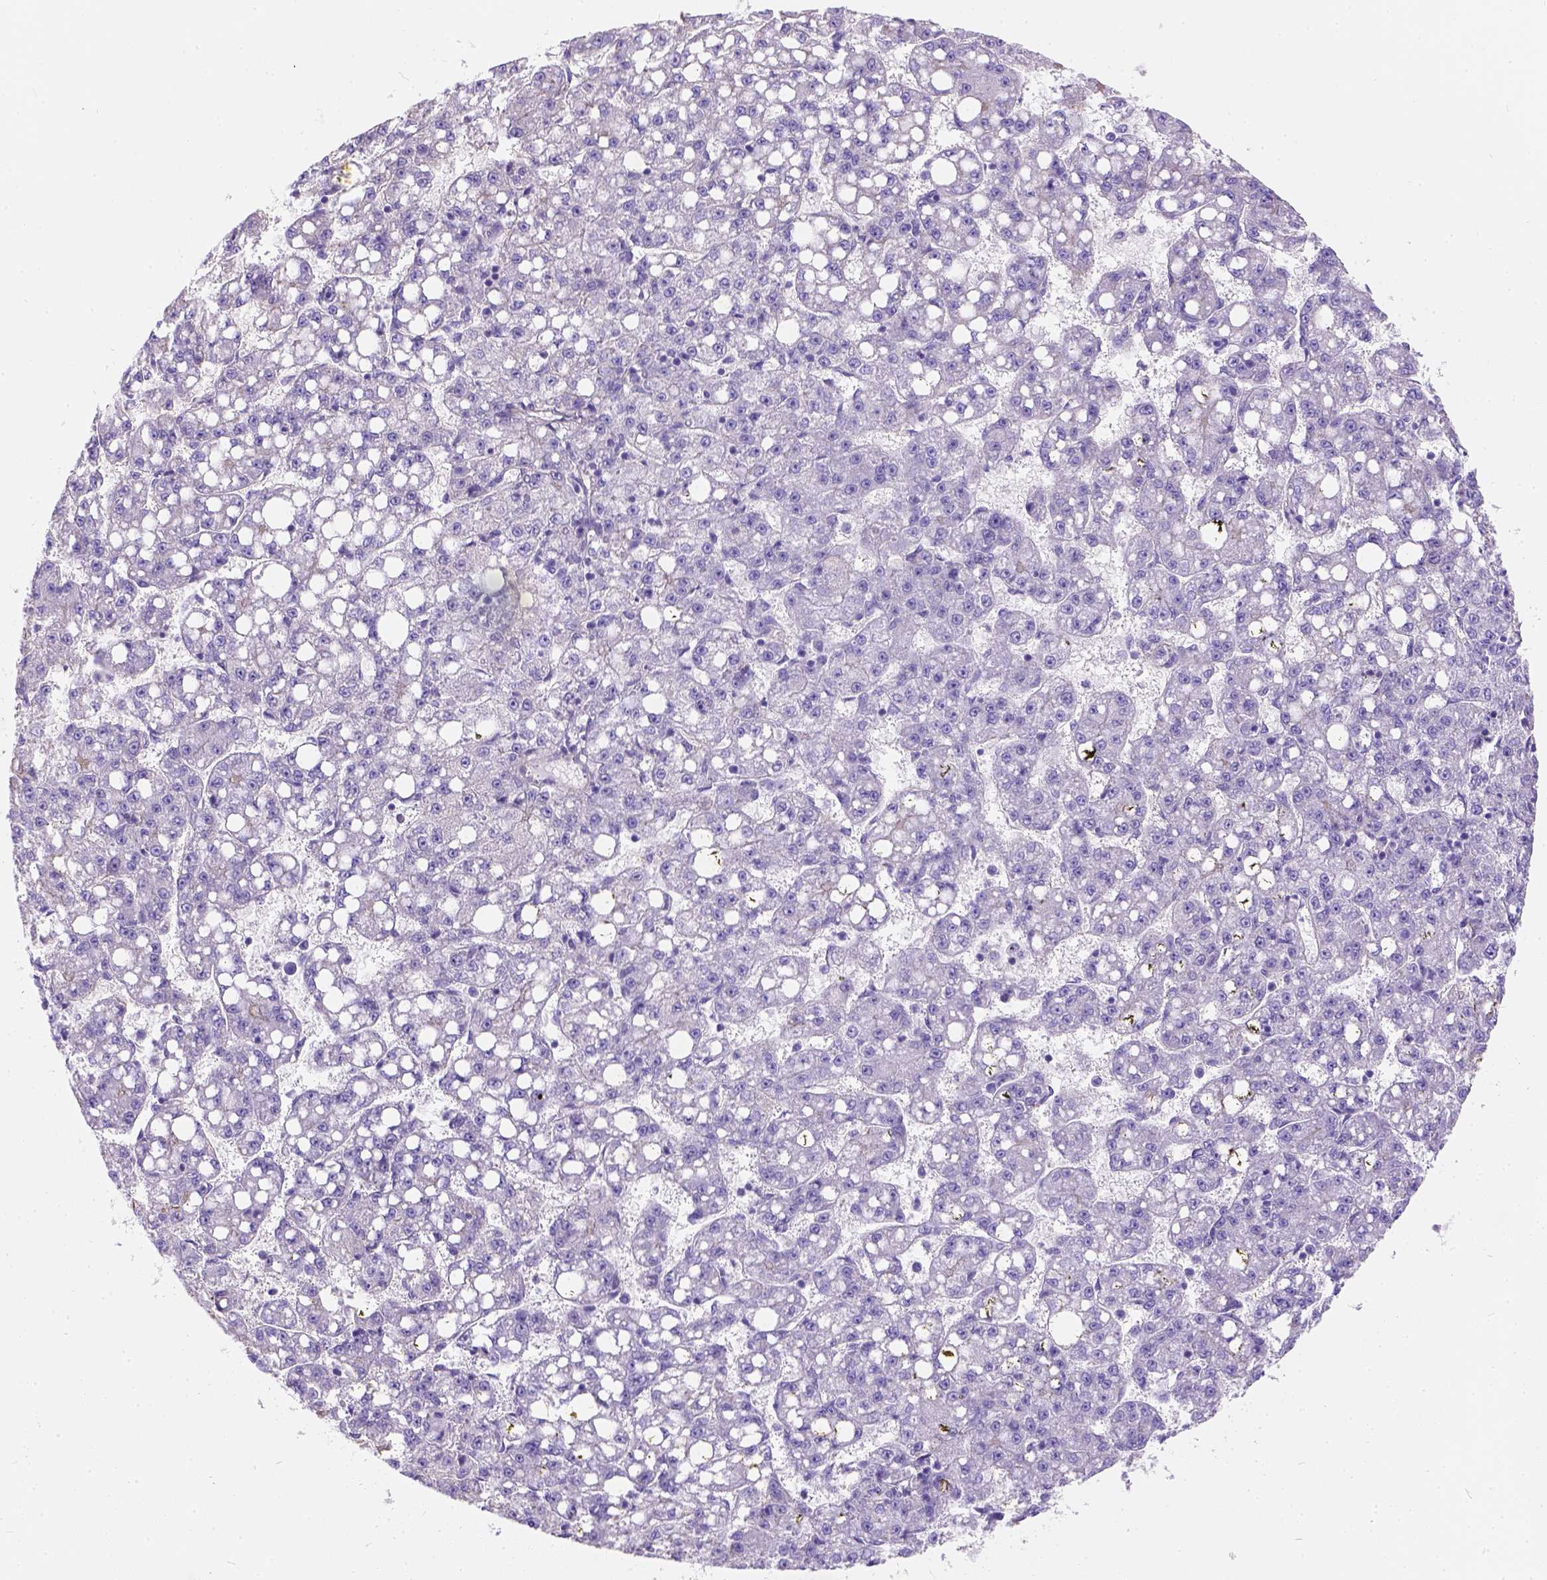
{"staining": {"intensity": "negative", "quantity": "none", "location": "none"}, "tissue": "liver cancer", "cell_type": "Tumor cells", "image_type": "cancer", "snomed": [{"axis": "morphology", "description": "Carcinoma, Hepatocellular, NOS"}, {"axis": "topography", "description": "Liver"}], "caption": "An IHC micrograph of liver cancer is shown. There is no staining in tumor cells of liver cancer. (DAB immunohistochemistry (IHC), high magnification).", "gene": "PHF7", "patient": {"sex": "female", "age": 65}}